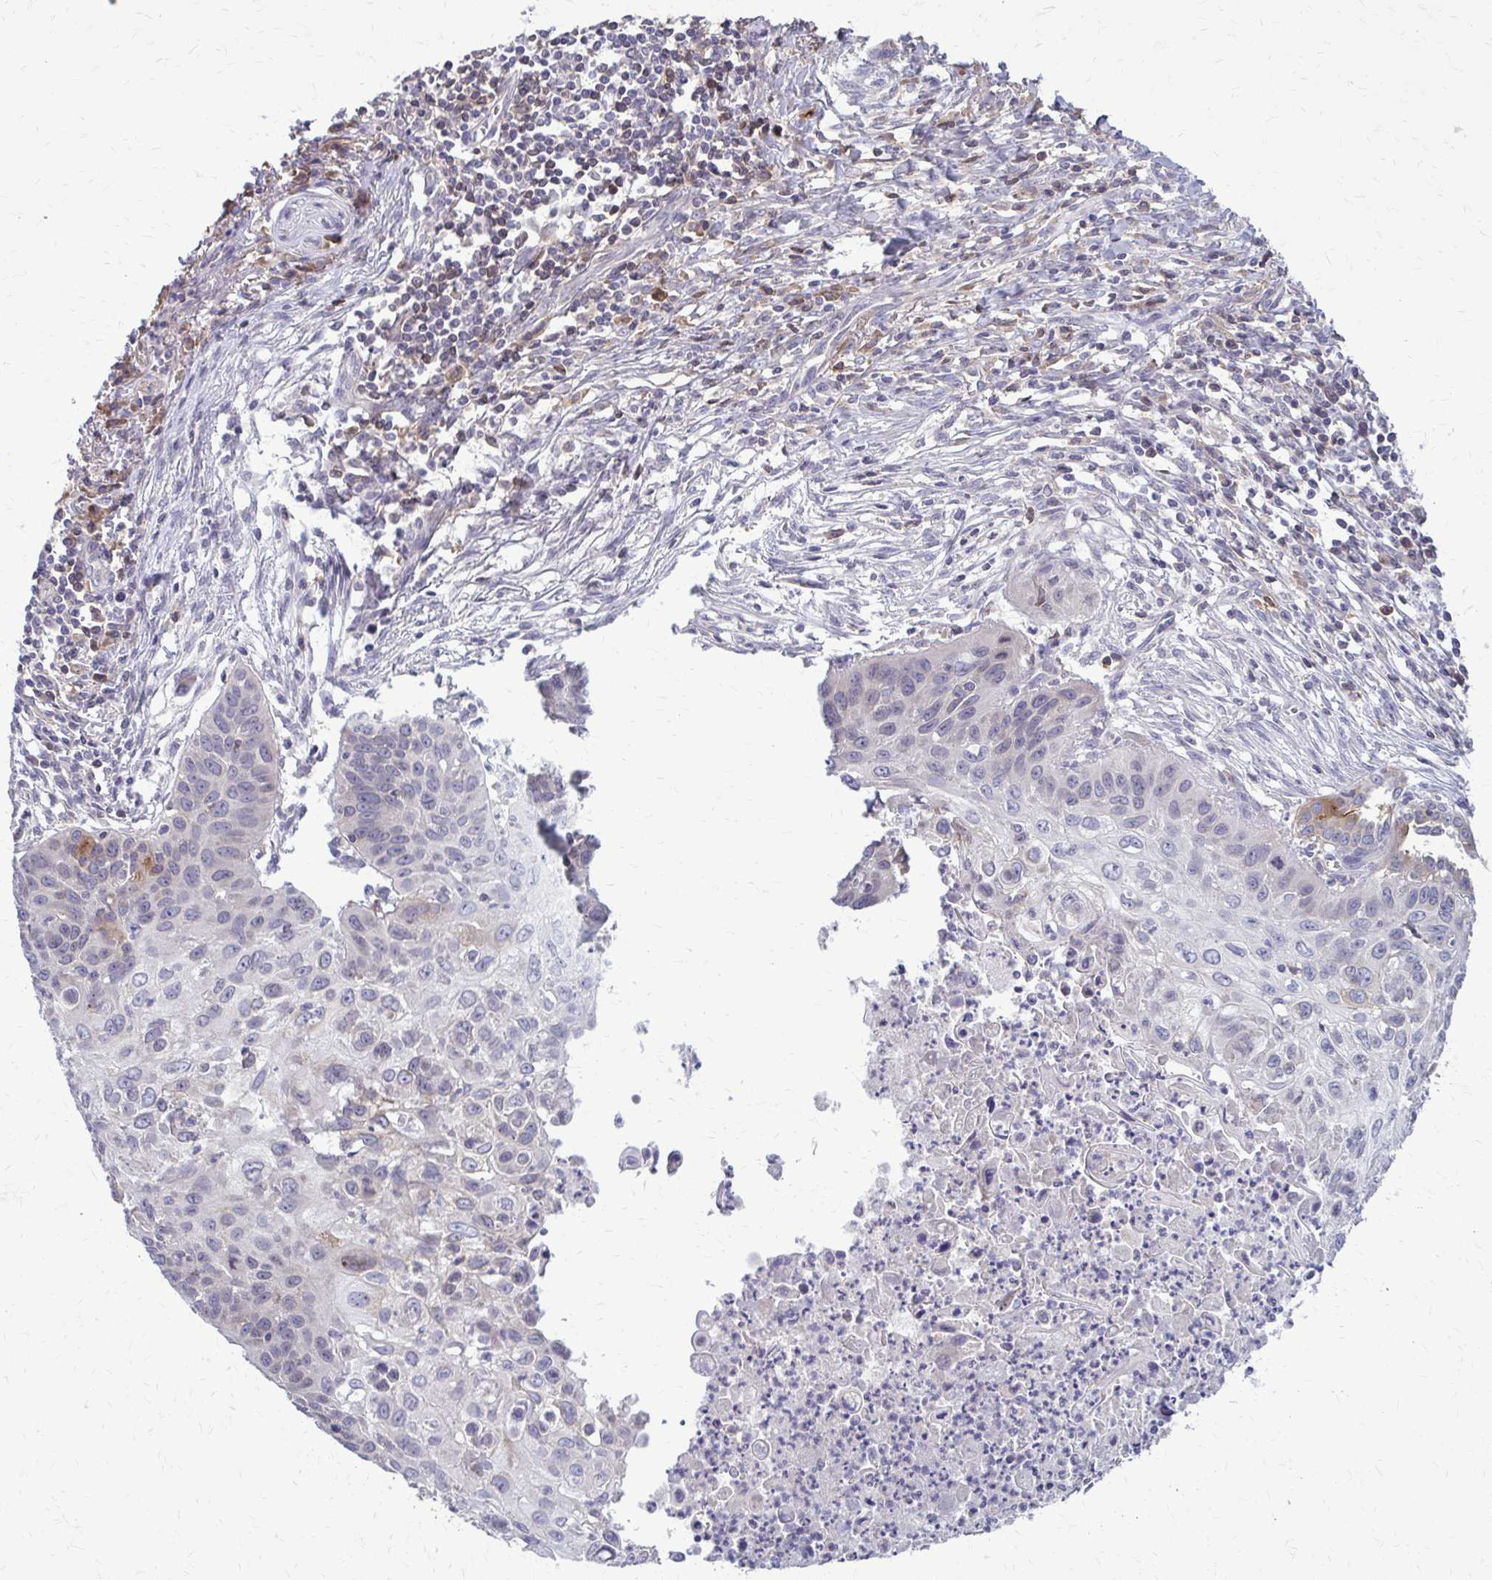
{"staining": {"intensity": "negative", "quantity": "none", "location": "none"}, "tissue": "lung cancer", "cell_type": "Tumor cells", "image_type": "cancer", "snomed": [{"axis": "morphology", "description": "Squamous cell carcinoma, NOS"}, {"axis": "topography", "description": "Lung"}], "caption": "High power microscopy micrograph of an immunohistochemistry (IHC) photomicrograph of squamous cell carcinoma (lung), revealing no significant positivity in tumor cells. Nuclei are stained in blue.", "gene": "MCRIP2", "patient": {"sex": "male", "age": 71}}